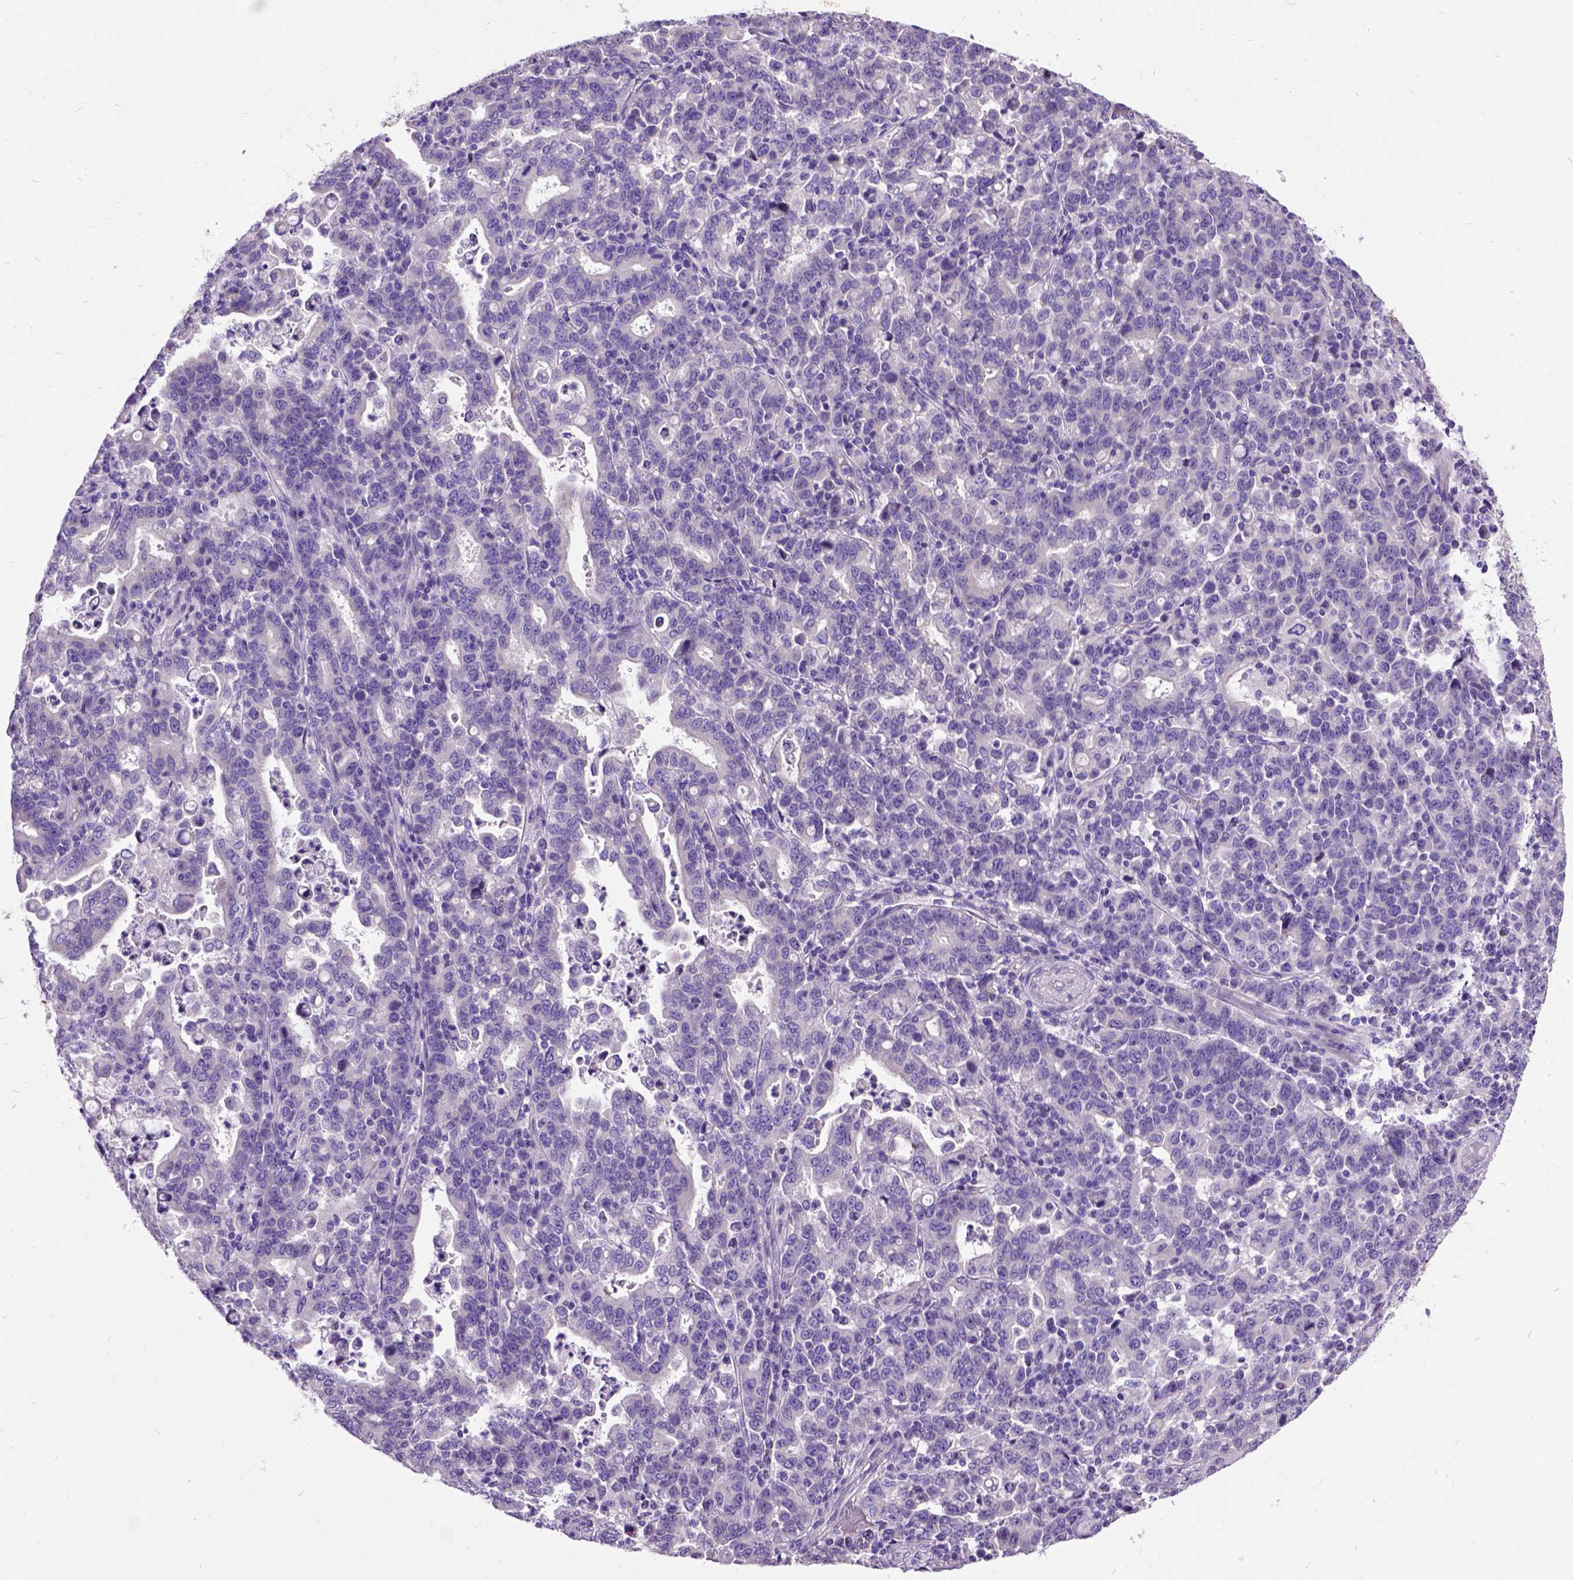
{"staining": {"intensity": "negative", "quantity": "none", "location": "none"}, "tissue": "stomach cancer", "cell_type": "Tumor cells", "image_type": "cancer", "snomed": [{"axis": "morphology", "description": "Adenocarcinoma, NOS"}, {"axis": "topography", "description": "Stomach"}], "caption": "This is an IHC image of human stomach cancer. There is no positivity in tumor cells.", "gene": "CFAP54", "patient": {"sex": "male", "age": 82}}